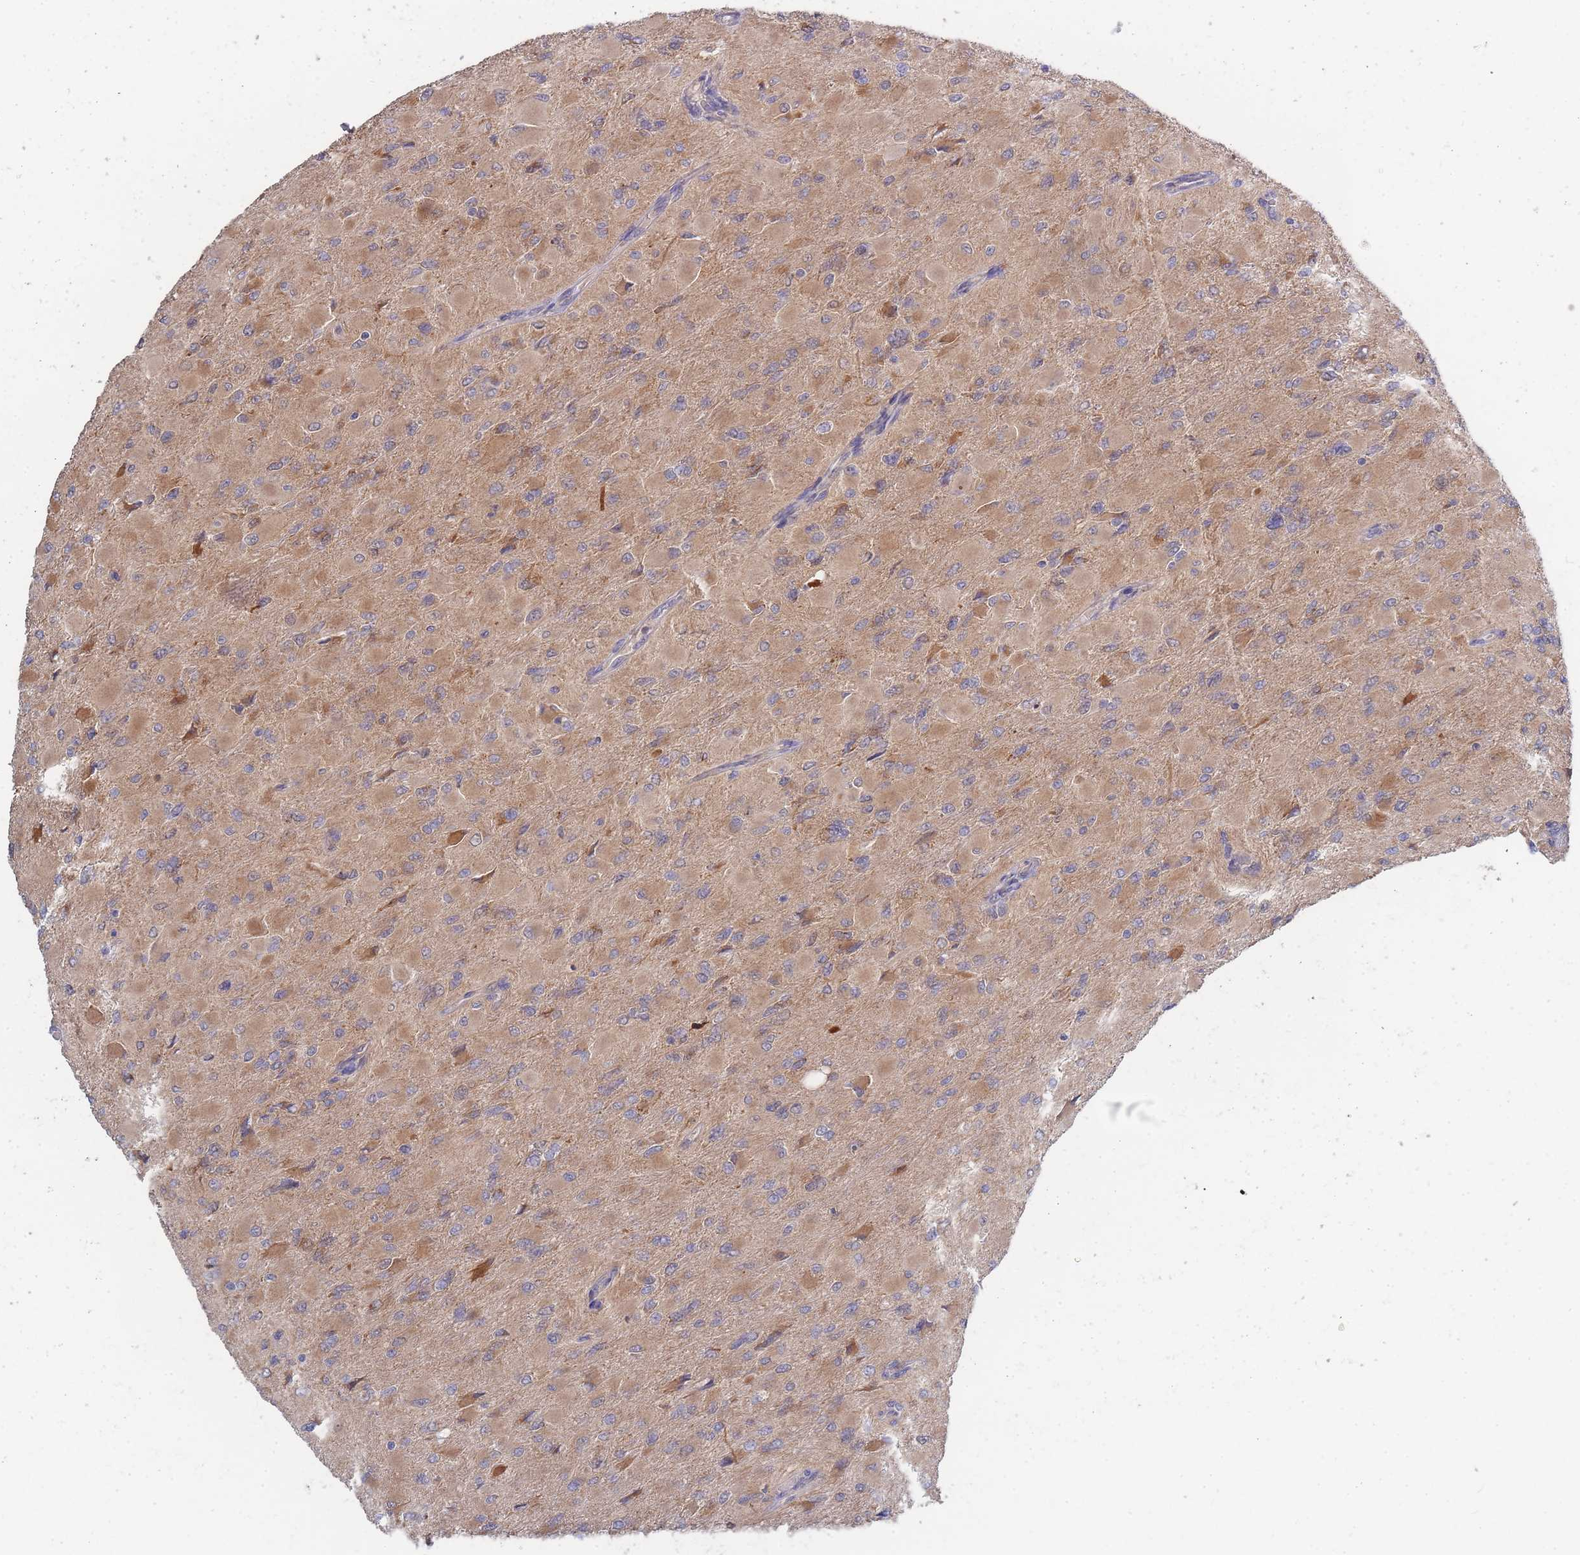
{"staining": {"intensity": "weak", "quantity": "25%-75%", "location": "cytoplasmic/membranous"}, "tissue": "glioma", "cell_type": "Tumor cells", "image_type": "cancer", "snomed": [{"axis": "morphology", "description": "Glioma, malignant, High grade"}, {"axis": "topography", "description": "Cerebral cortex"}], "caption": "High-grade glioma (malignant) was stained to show a protein in brown. There is low levels of weak cytoplasmic/membranous positivity in approximately 25%-75% of tumor cells.", "gene": "NUB1", "patient": {"sex": "female", "age": 36}}